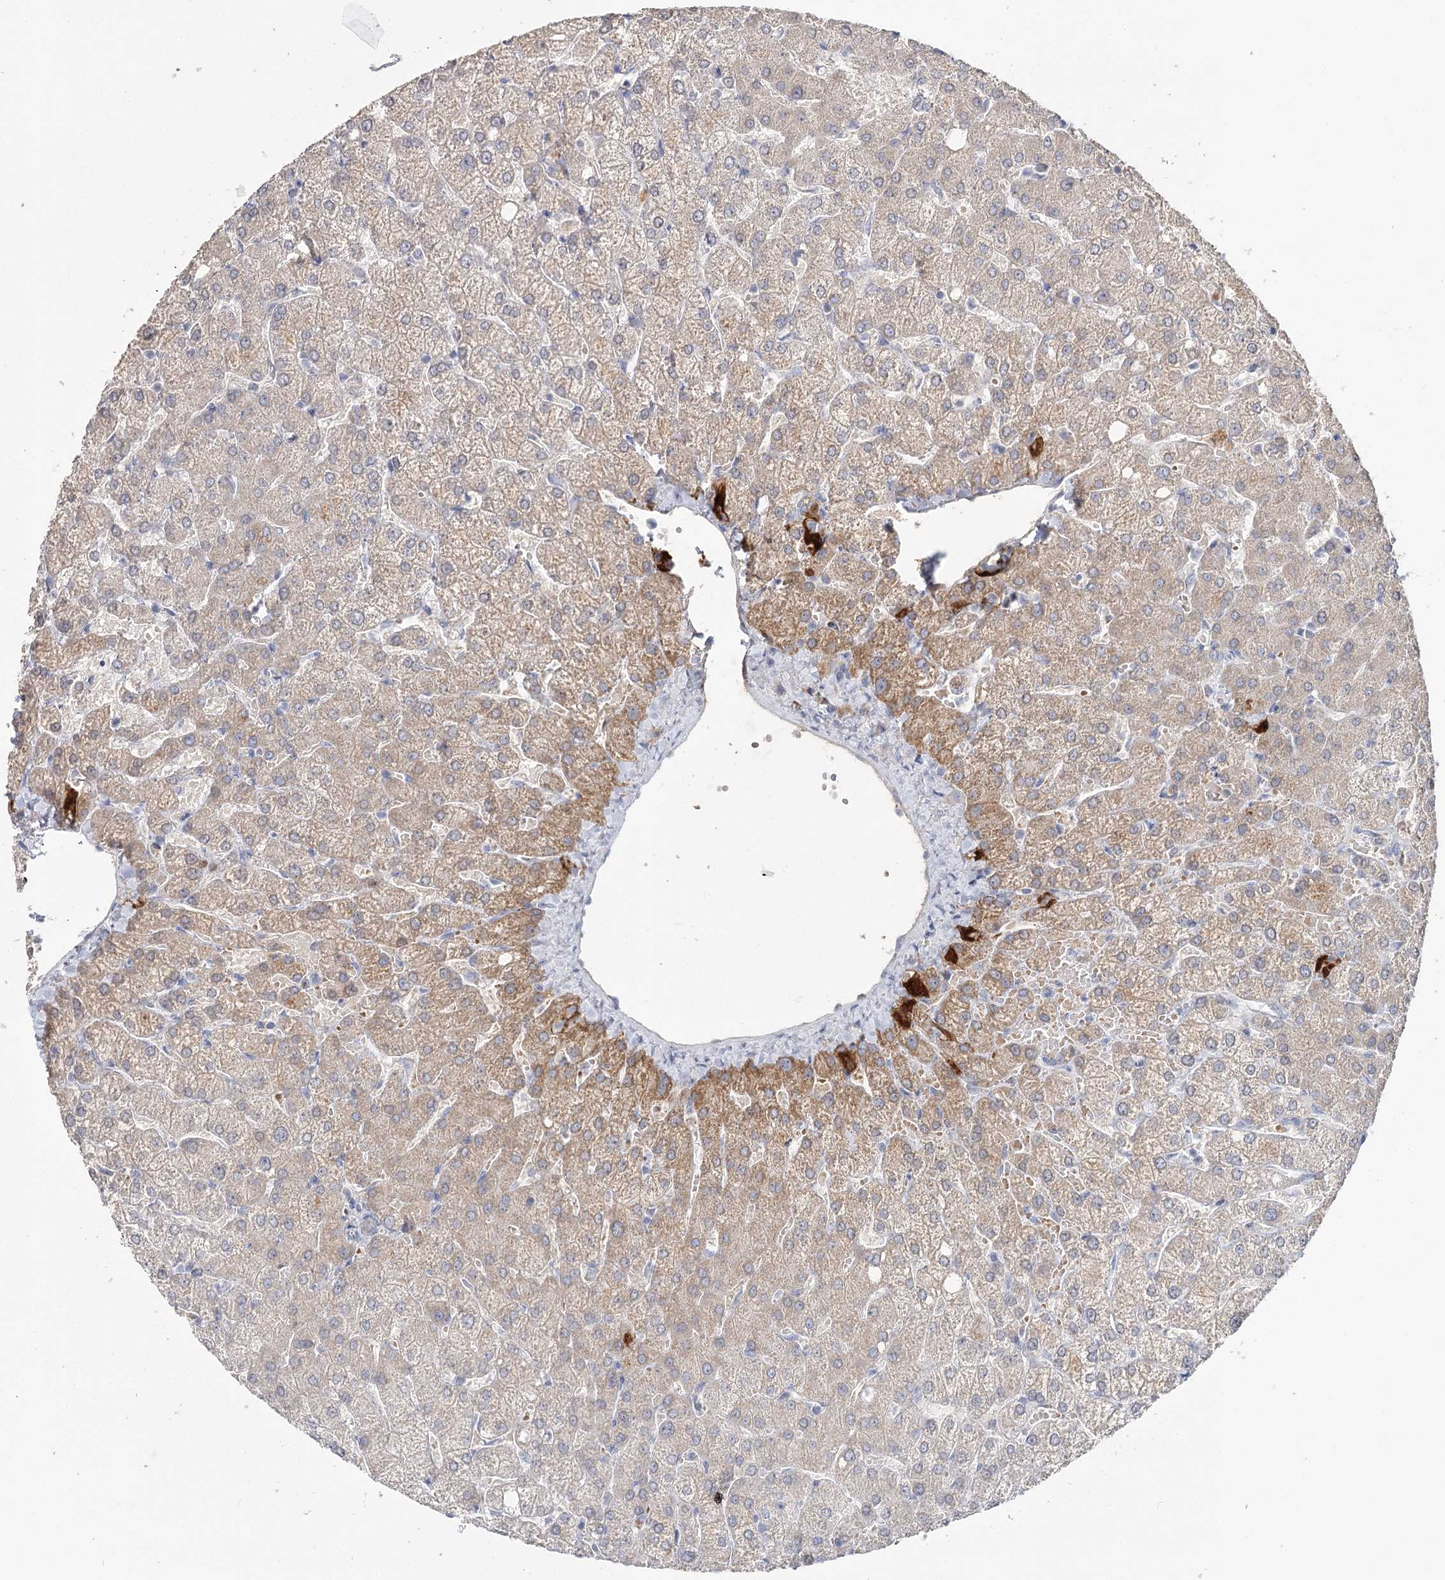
{"staining": {"intensity": "negative", "quantity": "none", "location": "none"}, "tissue": "liver", "cell_type": "Cholangiocytes", "image_type": "normal", "snomed": [{"axis": "morphology", "description": "Normal tissue, NOS"}, {"axis": "topography", "description": "Liver"}], "caption": "This is a histopathology image of immunohistochemistry staining of benign liver, which shows no expression in cholangiocytes. (DAB (3,3'-diaminobenzidine) immunohistochemistry (IHC), high magnification).", "gene": "ARHGAP44", "patient": {"sex": "female", "age": 54}}